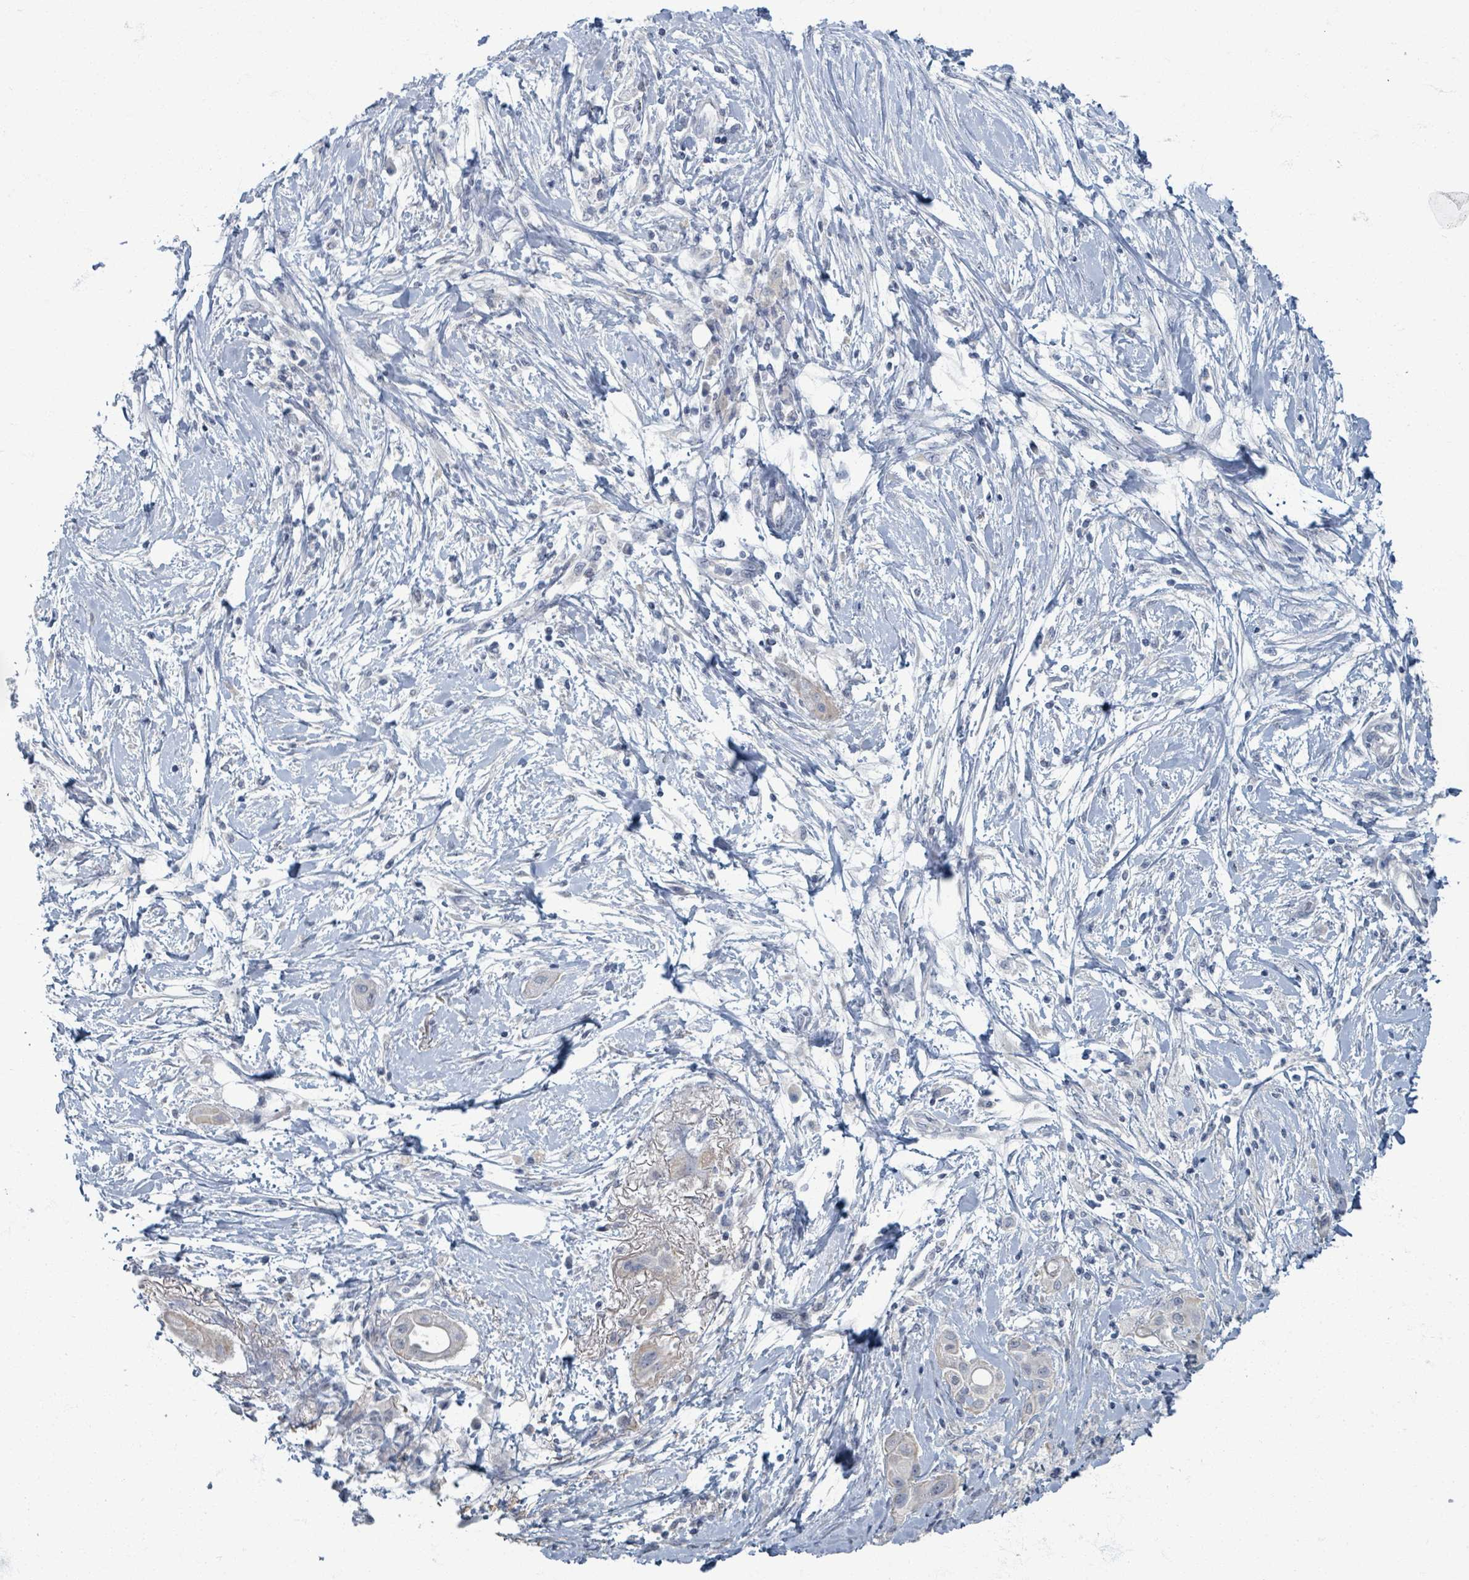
{"staining": {"intensity": "negative", "quantity": "none", "location": "none"}, "tissue": "pancreatic cancer", "cell_type": "Tumor cells", "image_type": "cancer", "snomed": [{"axis": "morphology", "description": "Adenocarcinoma, NOS"}, {"axis": "topography", "description": "Pancreas"}], "caption": "IHC histopathology image of neoplastic tissue: pancreatic cancer (adenocarcinoma) stained with DAB (3,3'-diaminobenzidine) displays no significant protein staining in tumor cells. Brightfield microscopy of IHC stained with DAB (brown) and hematoxylin (blue), captured at high magnification.", "gene": "WNT11", "patient": {"sex": "male", "age": 68}}